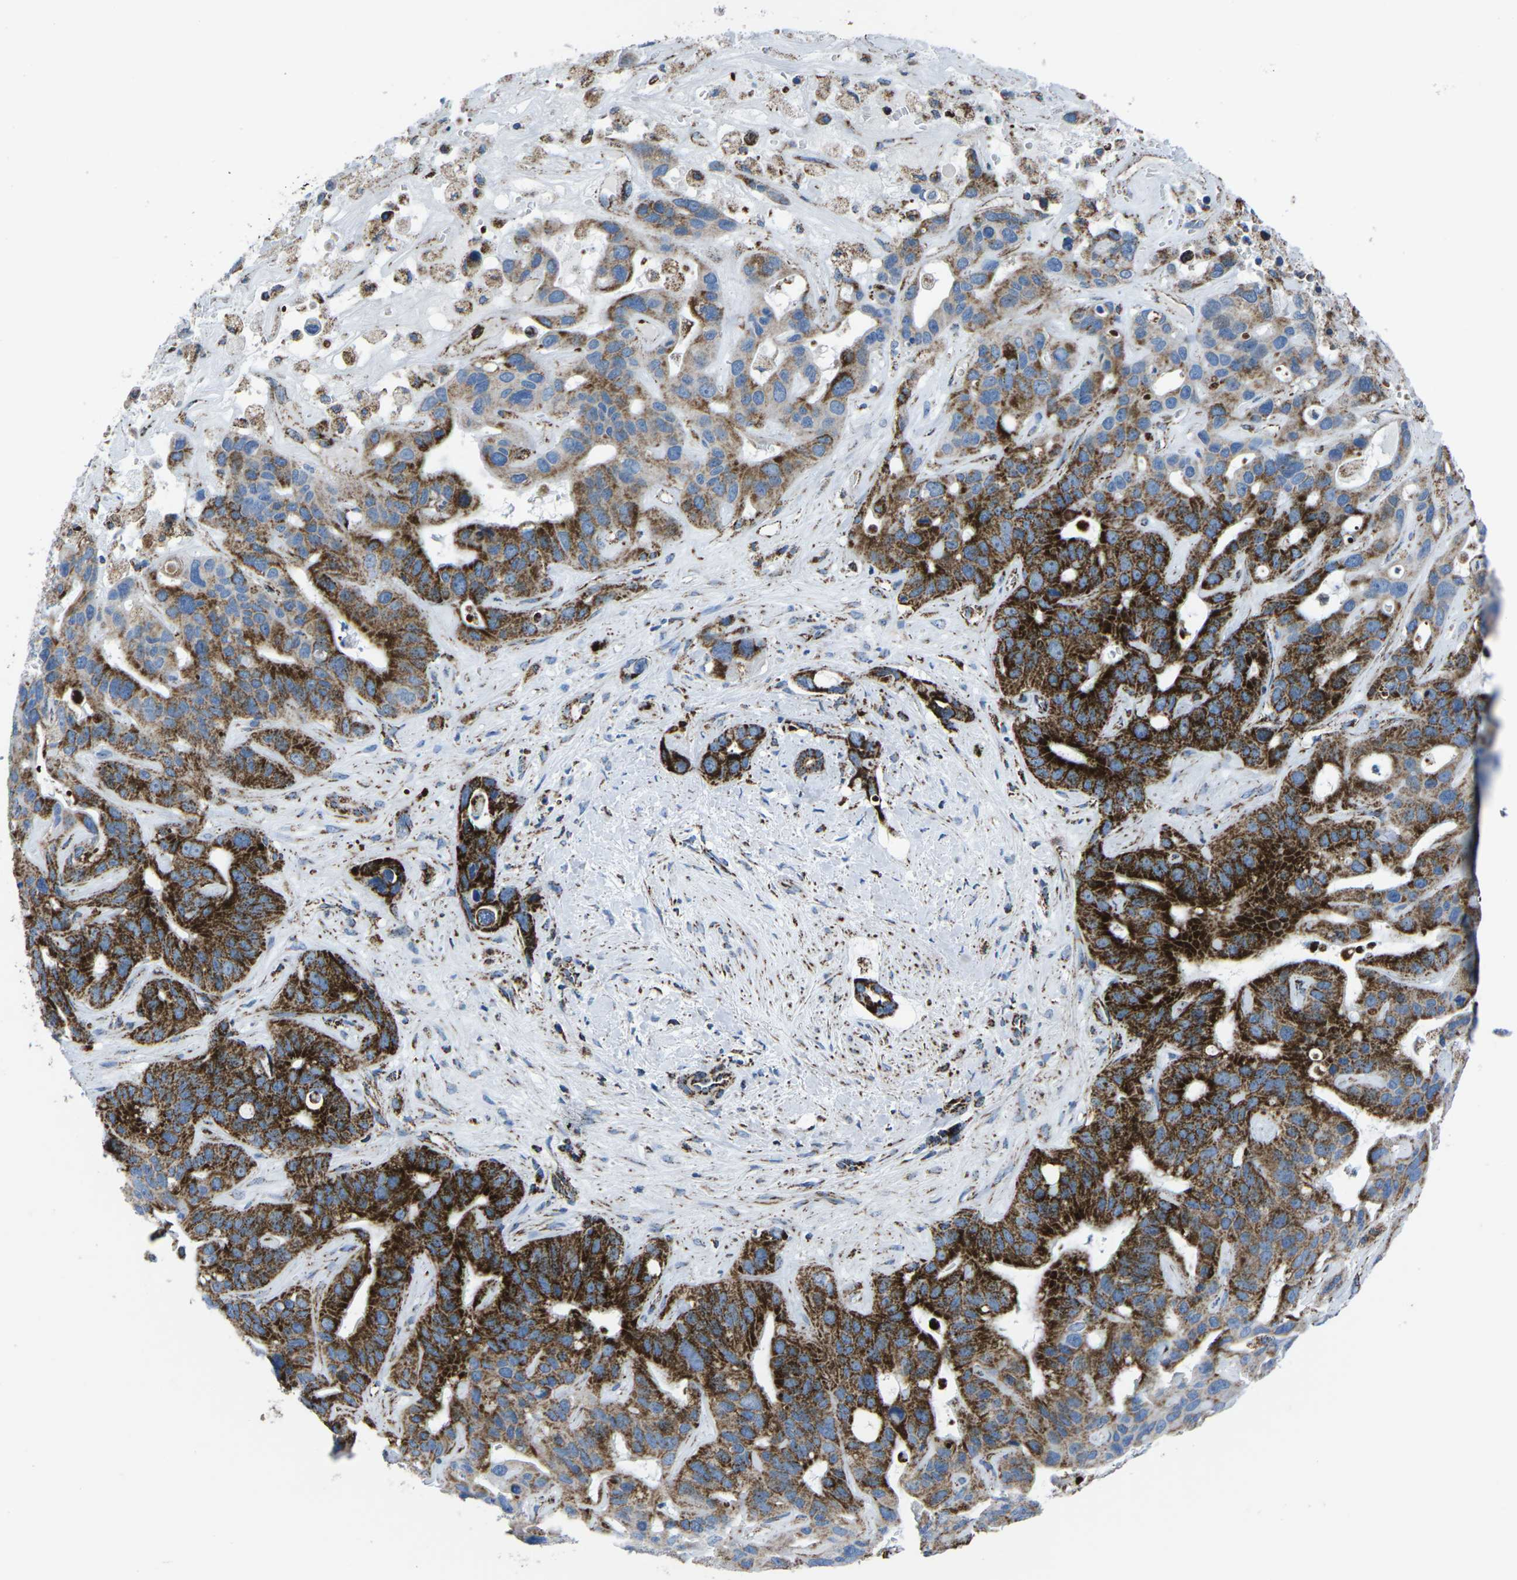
{"staining": {"intensity": "strong", "quantity": "25%-75%", "location": "cytoplasmic/membranous"}, "tissue": "liver cancer", "cell_type": "Tumor cells", "image_type": "cancer", "snomed": [{"axis": "morphology", "description": "Cholangiocarcinoma"}, {"axis": "topography", "description": "Liver"}], "caption": "Immunohistochemistry histopathology image of neoplastic tissue: liver cholangiocarcinoma stained using immunohistochemistry (IHC) demonstrates high levels of strong protein expression localized specifically in the cytoplasmic/membranous of tumor cells, appearing as a cytoplasmic/membranous brown color.", "gene": "MT-CO2", "patient": {"sex": "female", "age": 65}}